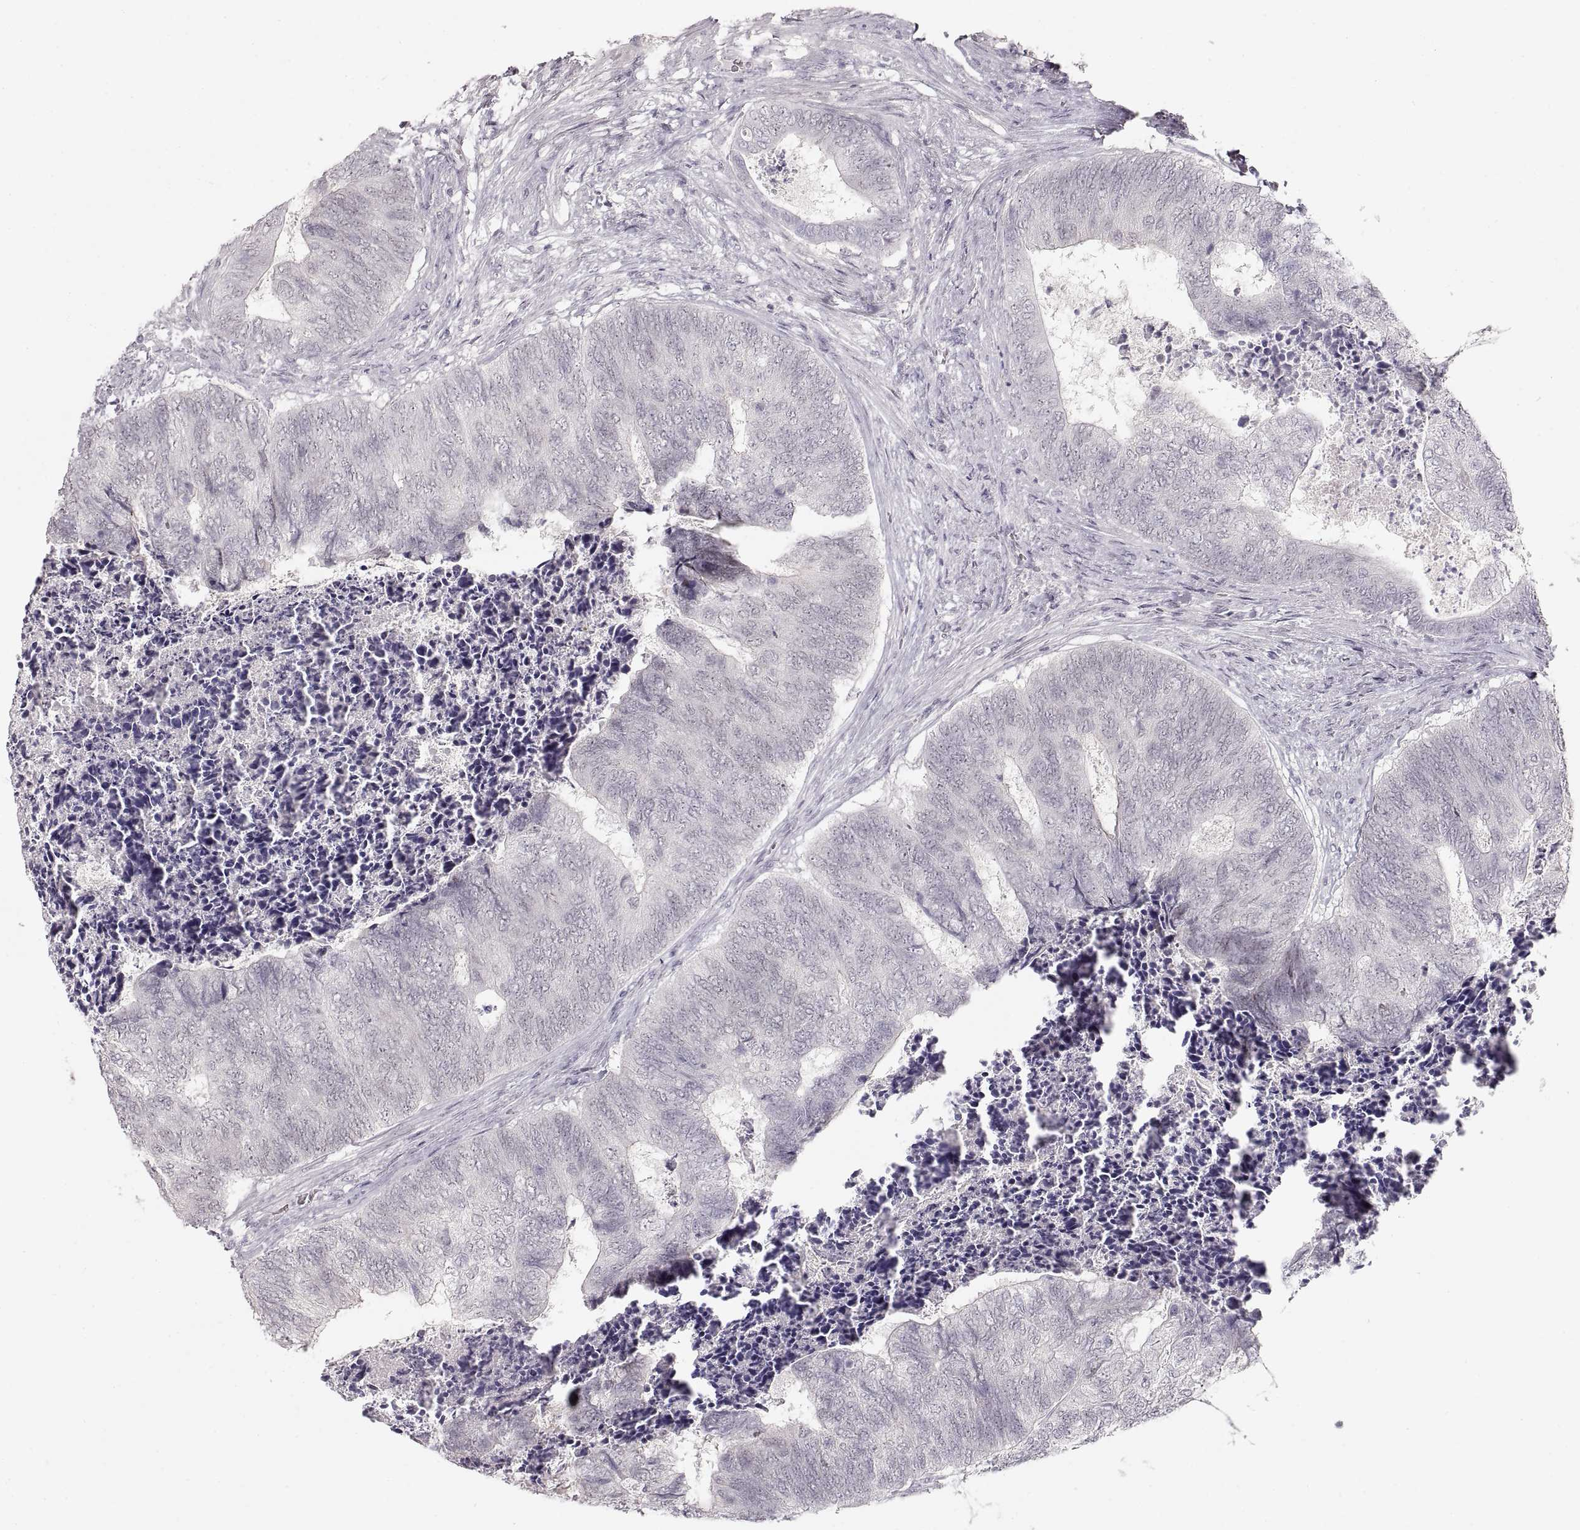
{"staining": {"intensity": "negative", "quantity": "none", "location": "none"}, "tissue": "colorectal cancer", "cell_type": "Tumor cells", "image_type": "cancer", "snomed": [{"axis": "morphology", "description": "Adenocarcinoma, NOS"}, {"axis": "topography", "description": "Colon"}], "caption": "An image of colorectal adenocarcinoma stained for a protein exhibits no brown staining in tumor cells.", "gene": "PCSK2", "patient": {"sex": "female", "age": 67}}